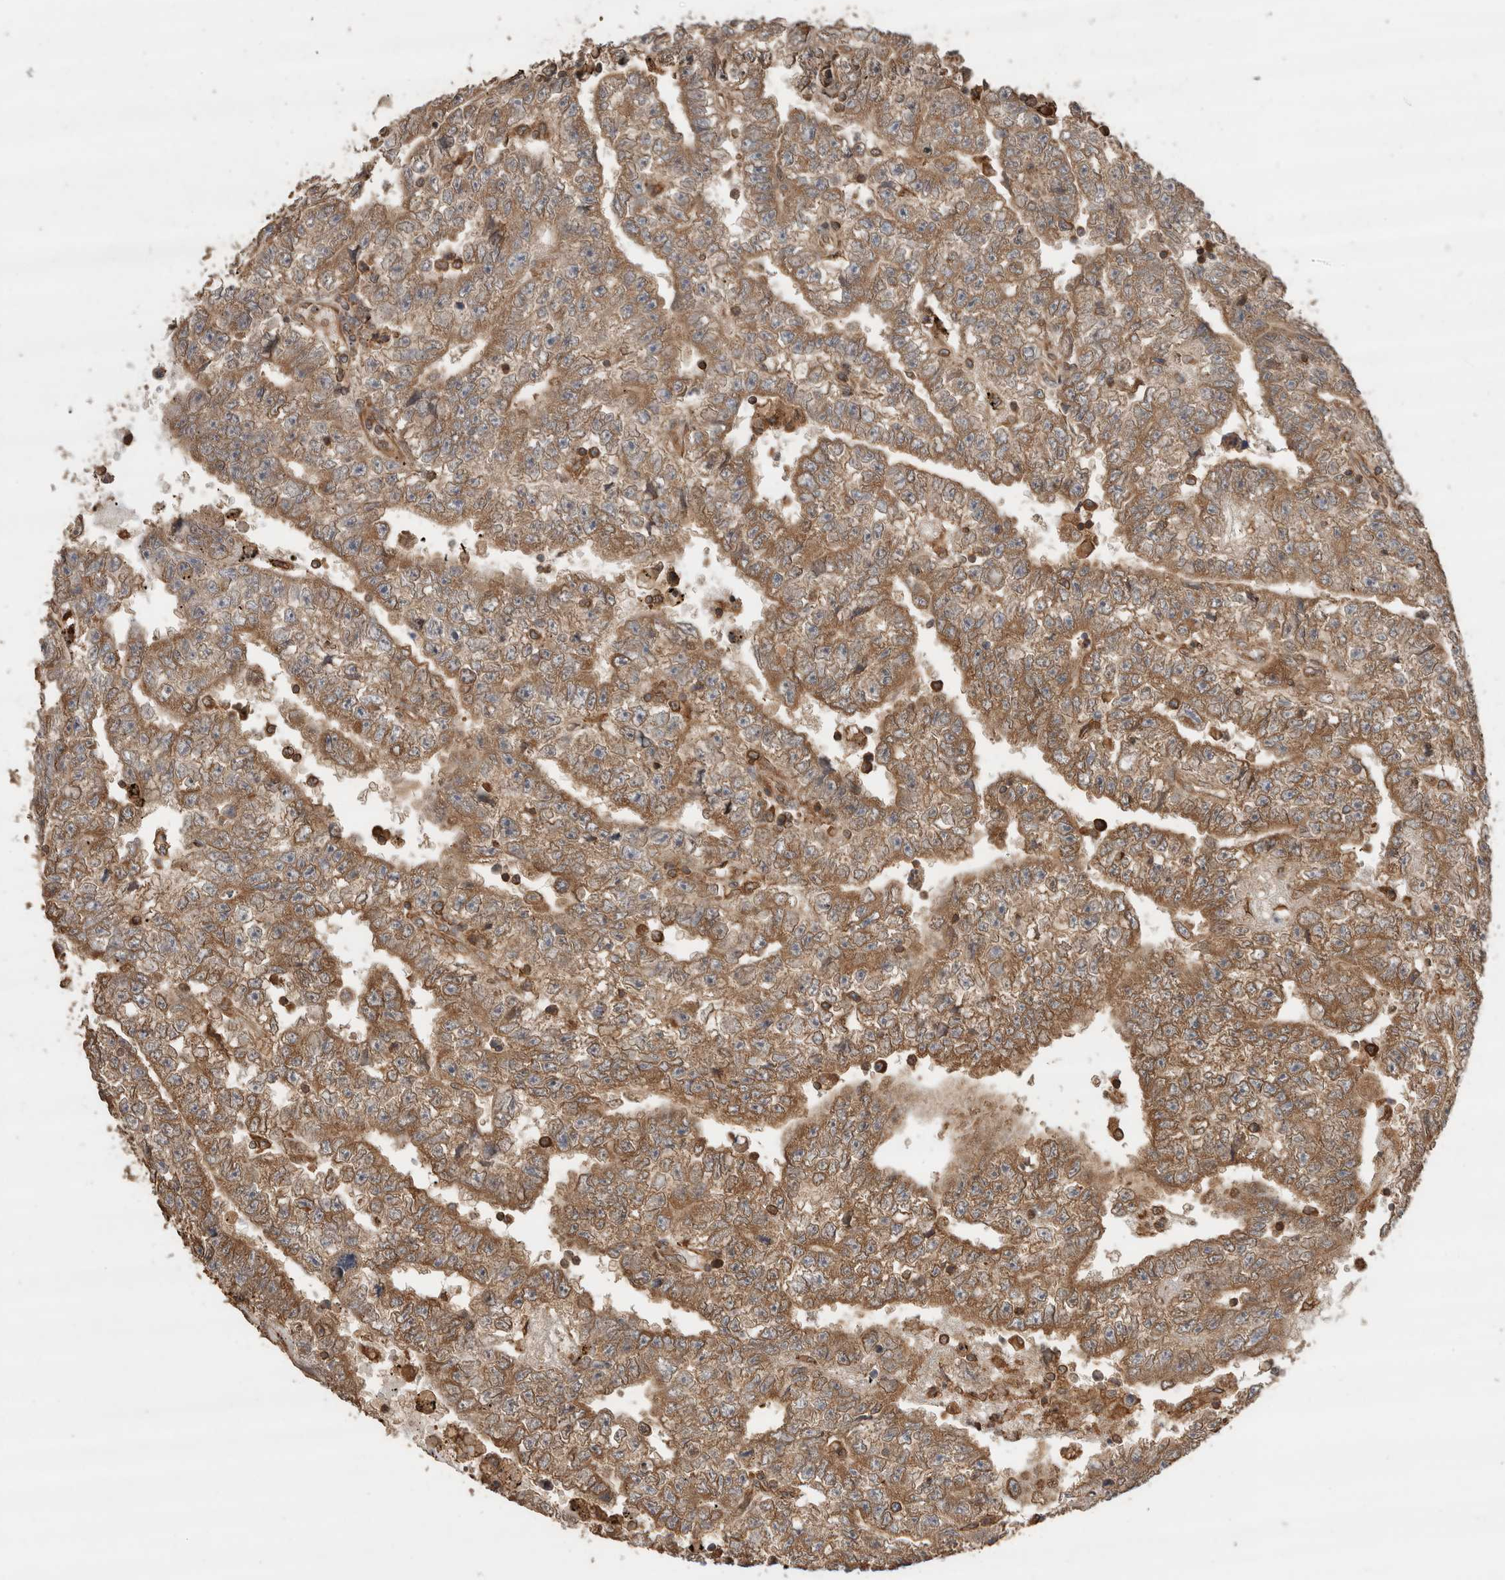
{"staining": {"intensity": "moderate", "quantity": ">75%", "location": "cytoplasmic/membranous"}, "tissue": "testis cancer", "cell_type": "Tumor cells", "image_type": "cancer", "snomed": [{"axis": "morphology", "description": "Carcinoma, Embryonal, NOS"}, {"axis": "topography", "description": "Testis"}], "caption": "Immunohistochemical staining of testis embryonal carcinoma shows medium levels of moderate cytoplasmic/membranous positivity in approximately >75% of tumor cells. Using DAB (3,3'-diaminobenzidine) (brown) and hematoxylin (blue) stains, captured at high magnification using brightfield microscopy.", "gene": "OTUD7B", "patient": {"sex": "male", "age": 25}}